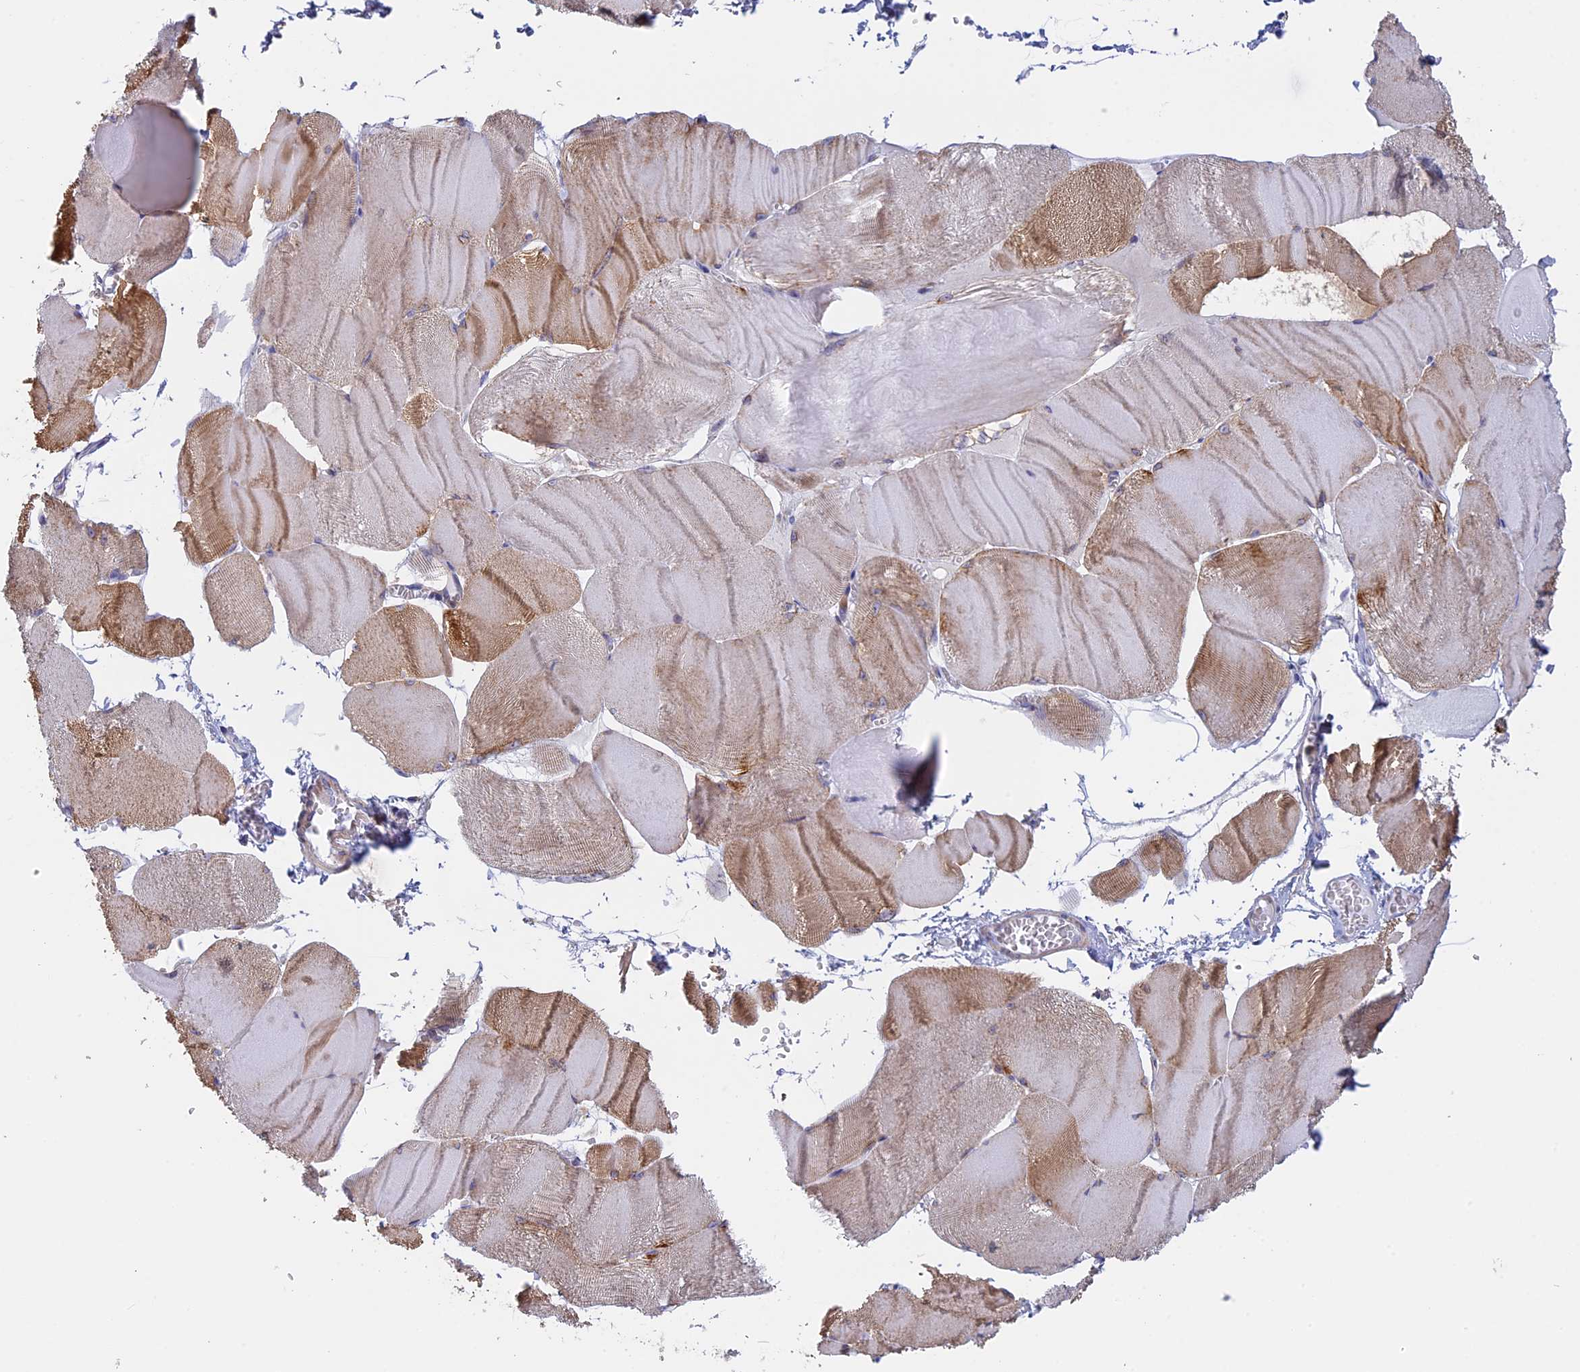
{"staining": {"intensity": "moderate", "quantity": "<25%", "location": "cytoplasmic/membranous"}, "tissue": "skeletal muscle", "cell_type": "Myocytes", "image_type": "normal", "snomed": [{"axis": "morphology", "description": "Normal tissue, NOS"}, {"axis": "morphology", "description": "Basal cell carcinoma"}, {"axis": "topography", "description": "Skeletal muscle"}], "caption": "A micrograph showing moderate cytoplasmic/membranous staining in approximately <25% of myocytes in unremarkable skeletal muscle, as visualized by brown immunohistochemical staining.", "gene": "GMIP", "patient": {"sex": "female", "age": 64}}